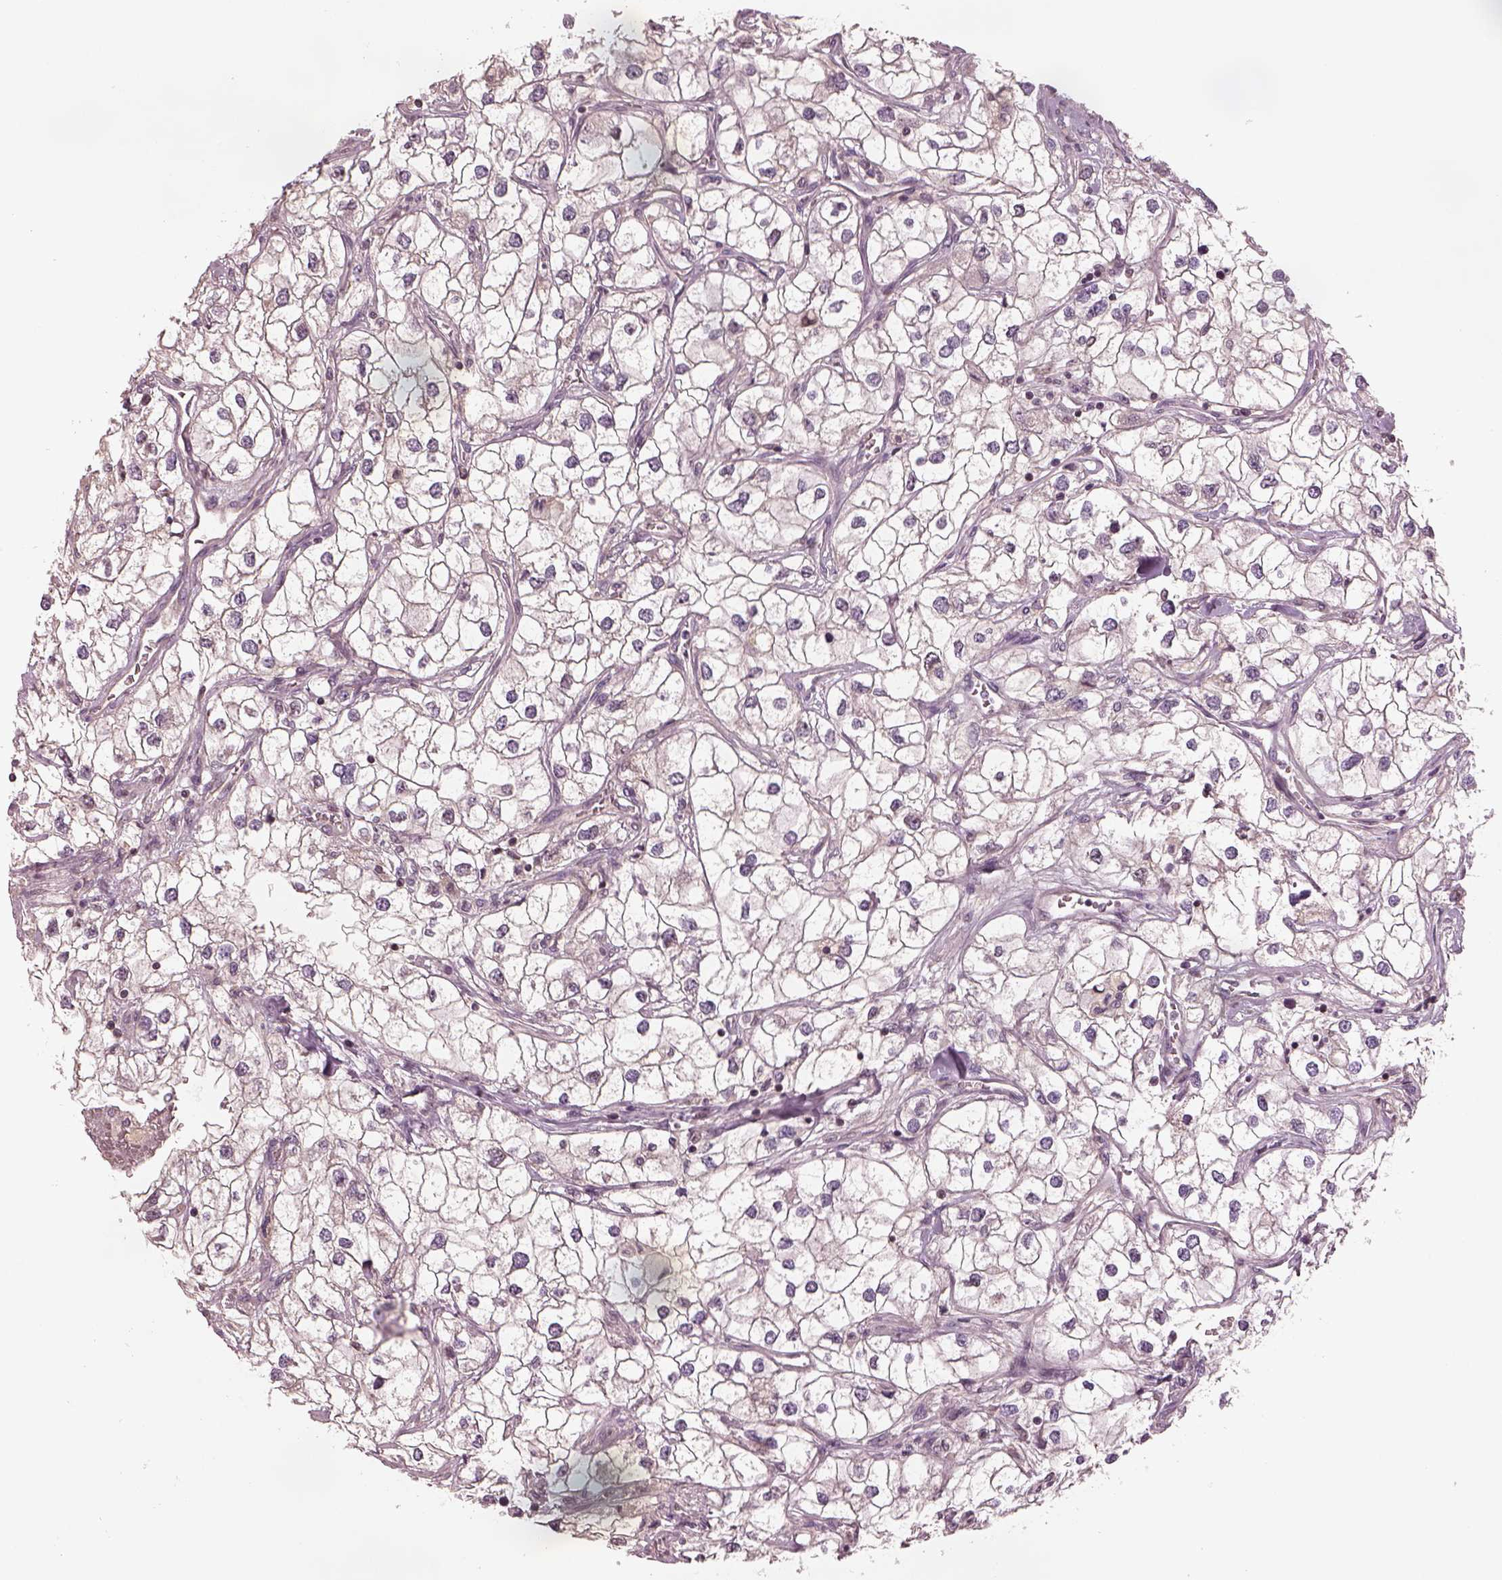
{"staining": {"intensity": "negative", "quantity": "none", "location": "none"}, "tissue": "renal cancer", "cell_type": "Tumor cells", "image_type": "cancer", "snomed": [{"axis": "morphology", "description": "Adenocarcinoma, NOS"}, {"axis": "topography", "description": "Kidney"}], "caption": "Immunohistochemistry (IHC) of human adenocarcinoma (renal) demonstrates no staining in tumor cells. Nuclei are stained in blue.", "gene": "TLX3", "patient": {"sex": "male", "age": 59}}